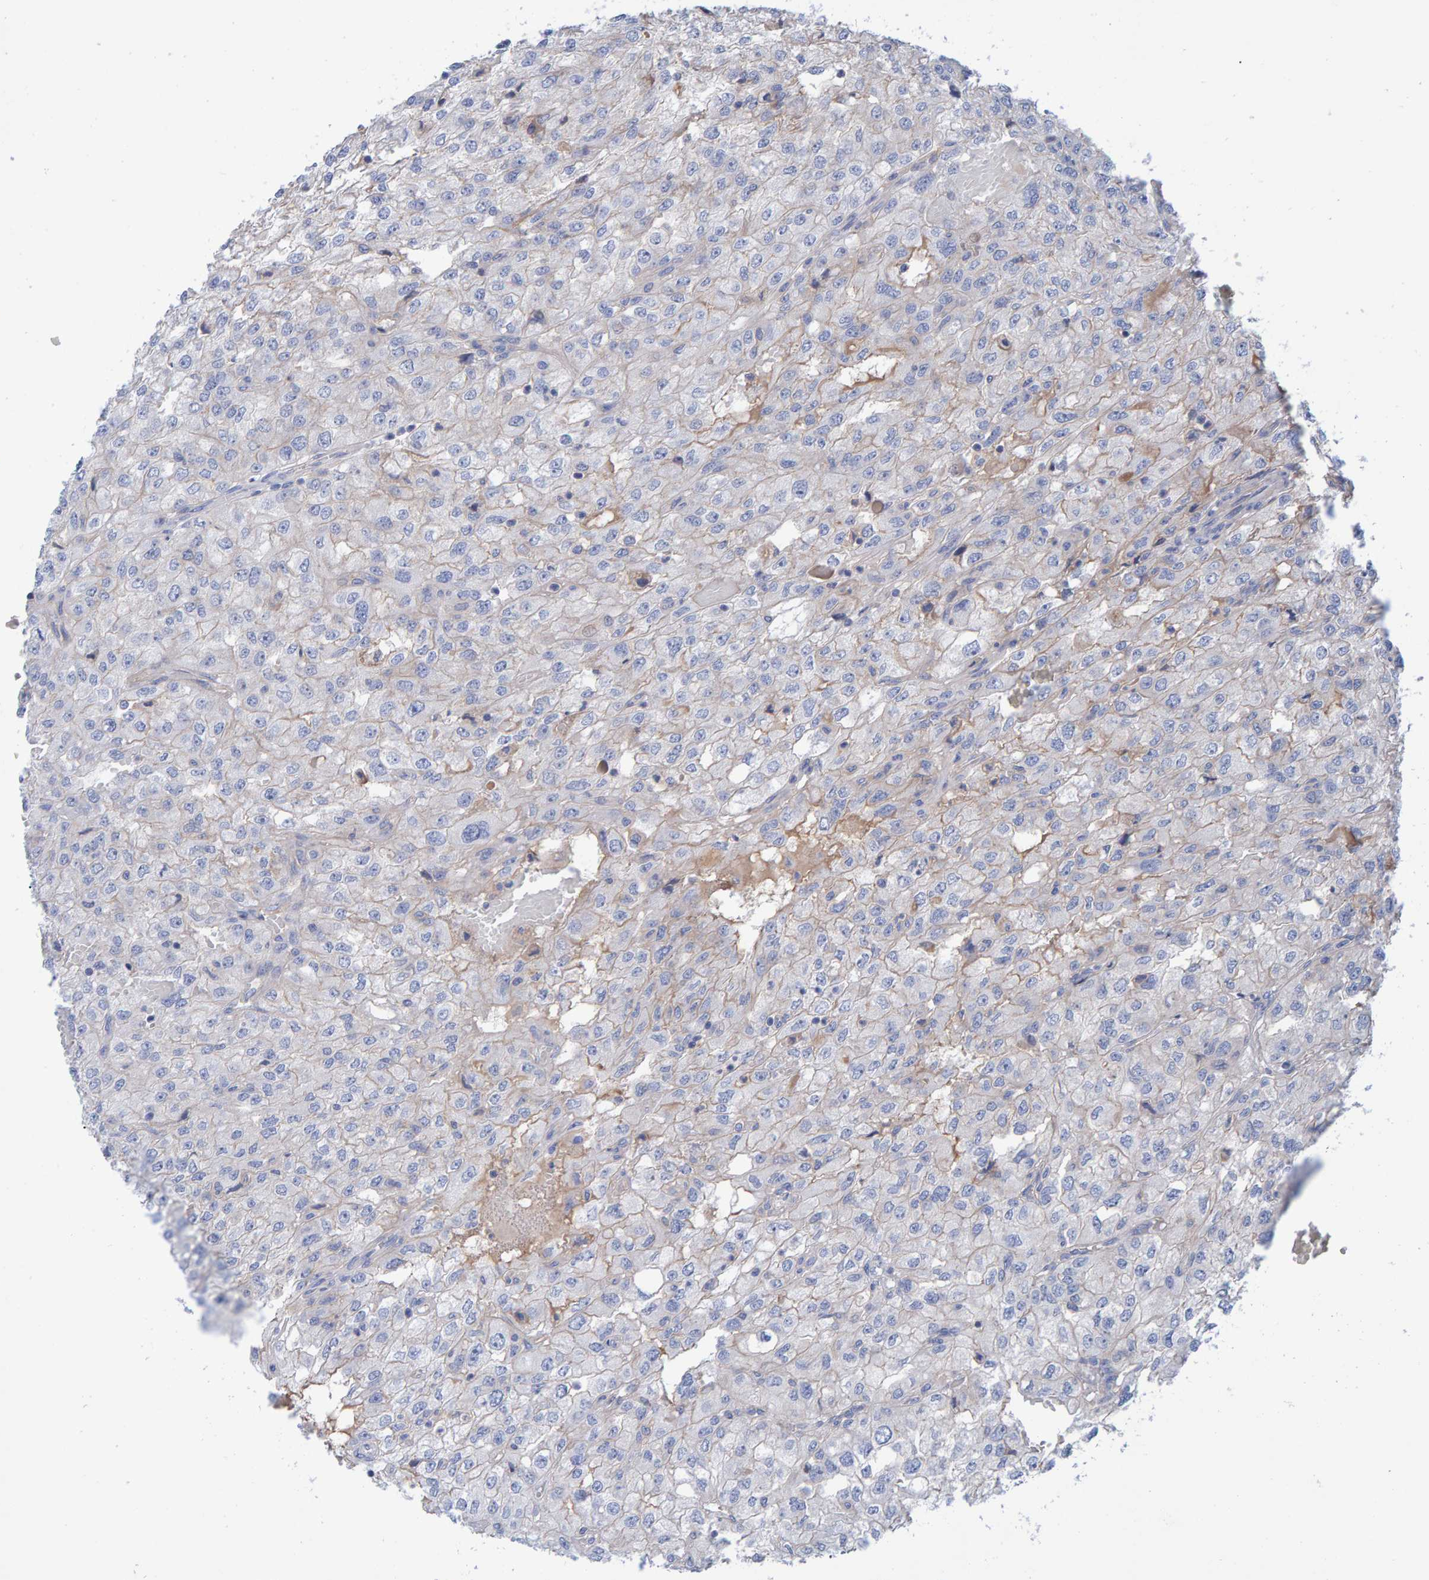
{"staining": {"intensity": "negative", "quantity": "none", "location": "none"}, "tissue": "renal cancer", "cell_type": "Tumor cells", "image_type": "cancer", "snomed": [{"axis": "morphology", "description": "Adenocarcinoma, NOS"}, {"axis": "topography", "description": "Kidney"}], "caption": "There is no significant expression in tumor cells of renal adenocarcinoma.", "gene": "EFR3A", "patient": {"sex": "female", "age": 54}}